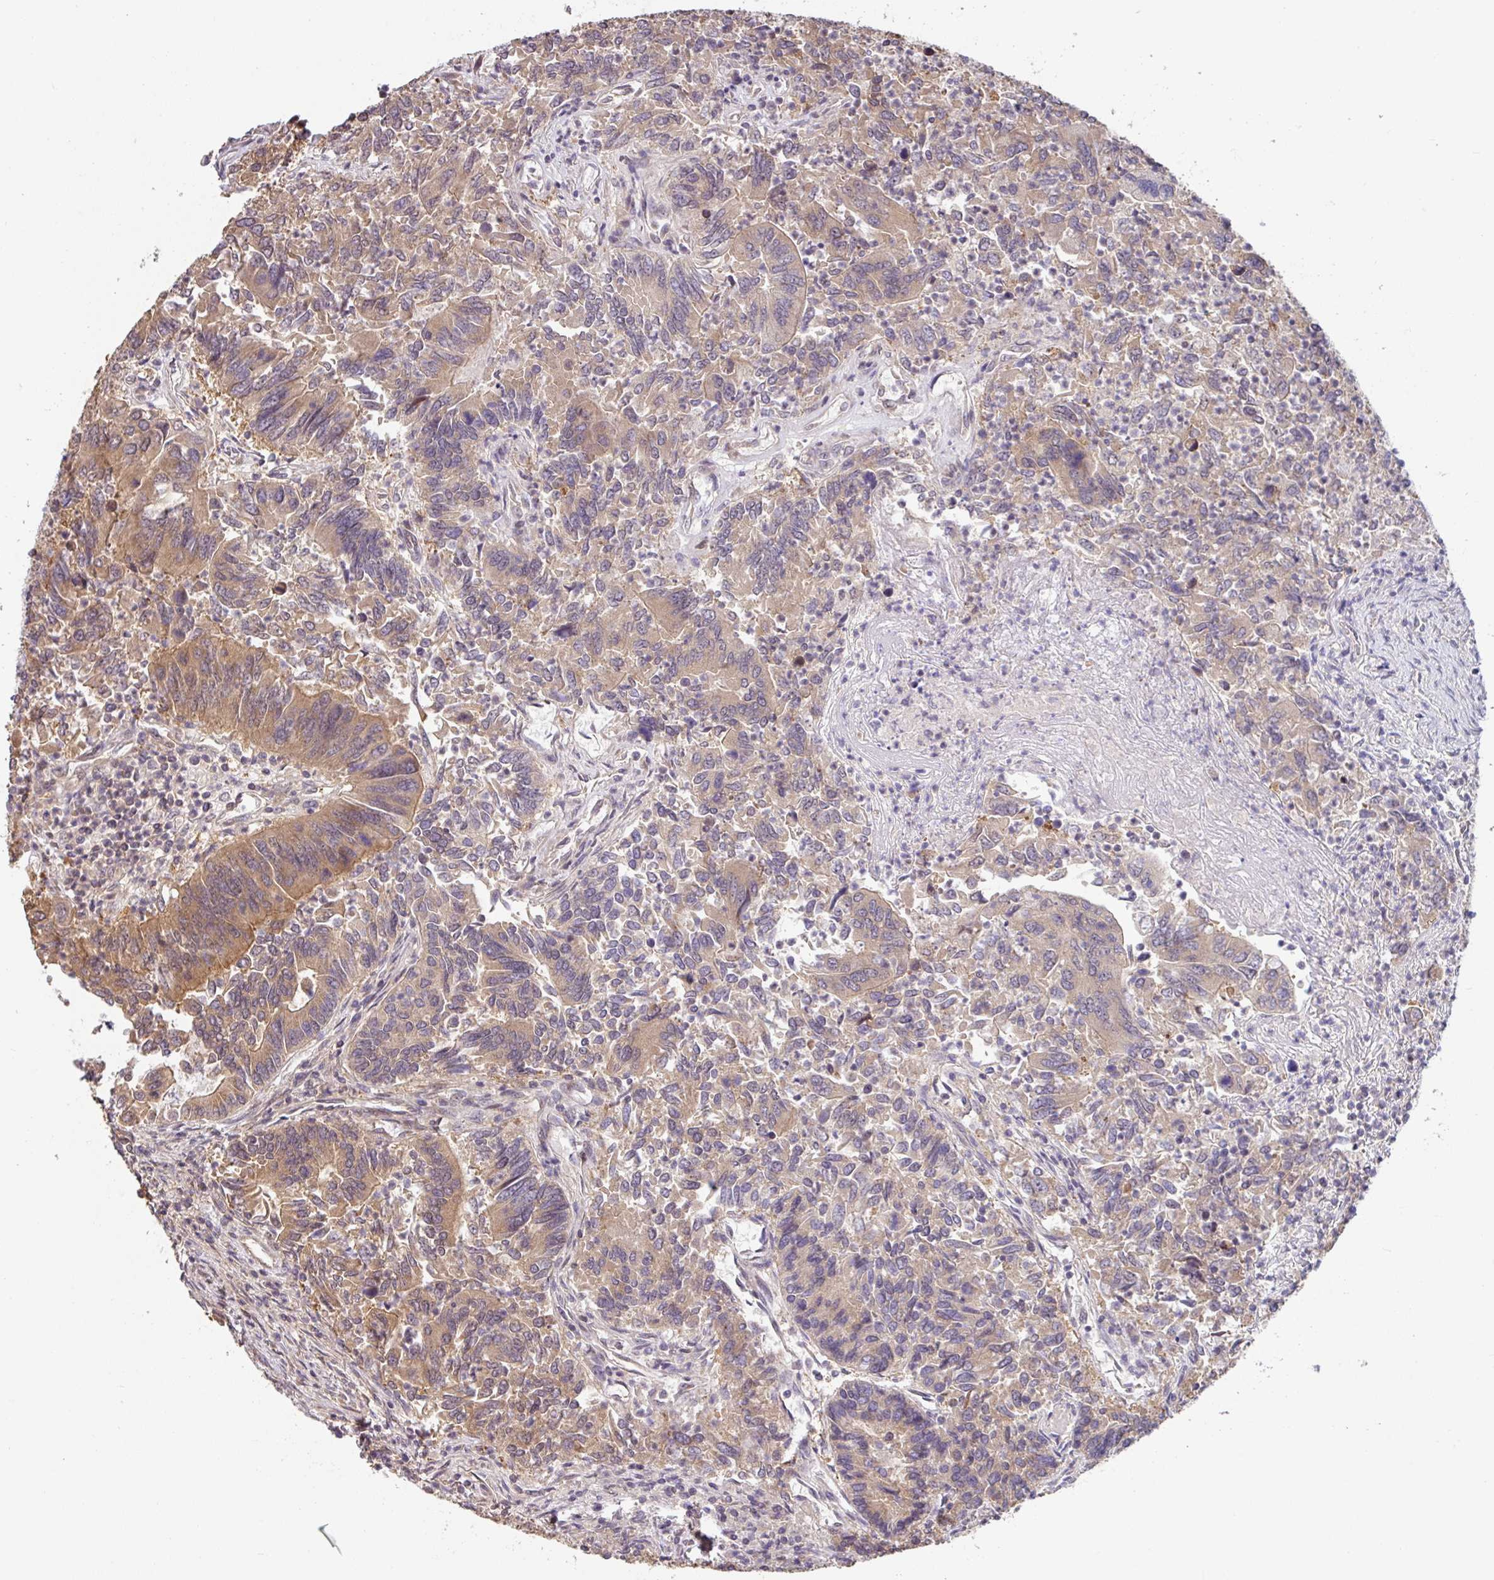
{"staining": {"intensity": "moderate", "quantity": "<25%", "location": "cytoplasmic/membranous"}, "tissue": "colorectal cancer", "cell_type": "Tumor cells", "image_type": "cancer", "snomed": [{"axis": "morphology", "description": "Adenocarcinoma, NOS"}, {"axis": "topography", "description": "Colon"}], "caption": "Moderate cytoplasmic/membranous protein staining is identified in about <25% of tumor cells in colorectal cancer.", "gene": "SHB", "patient": {"sex": "female", "age": 67}}